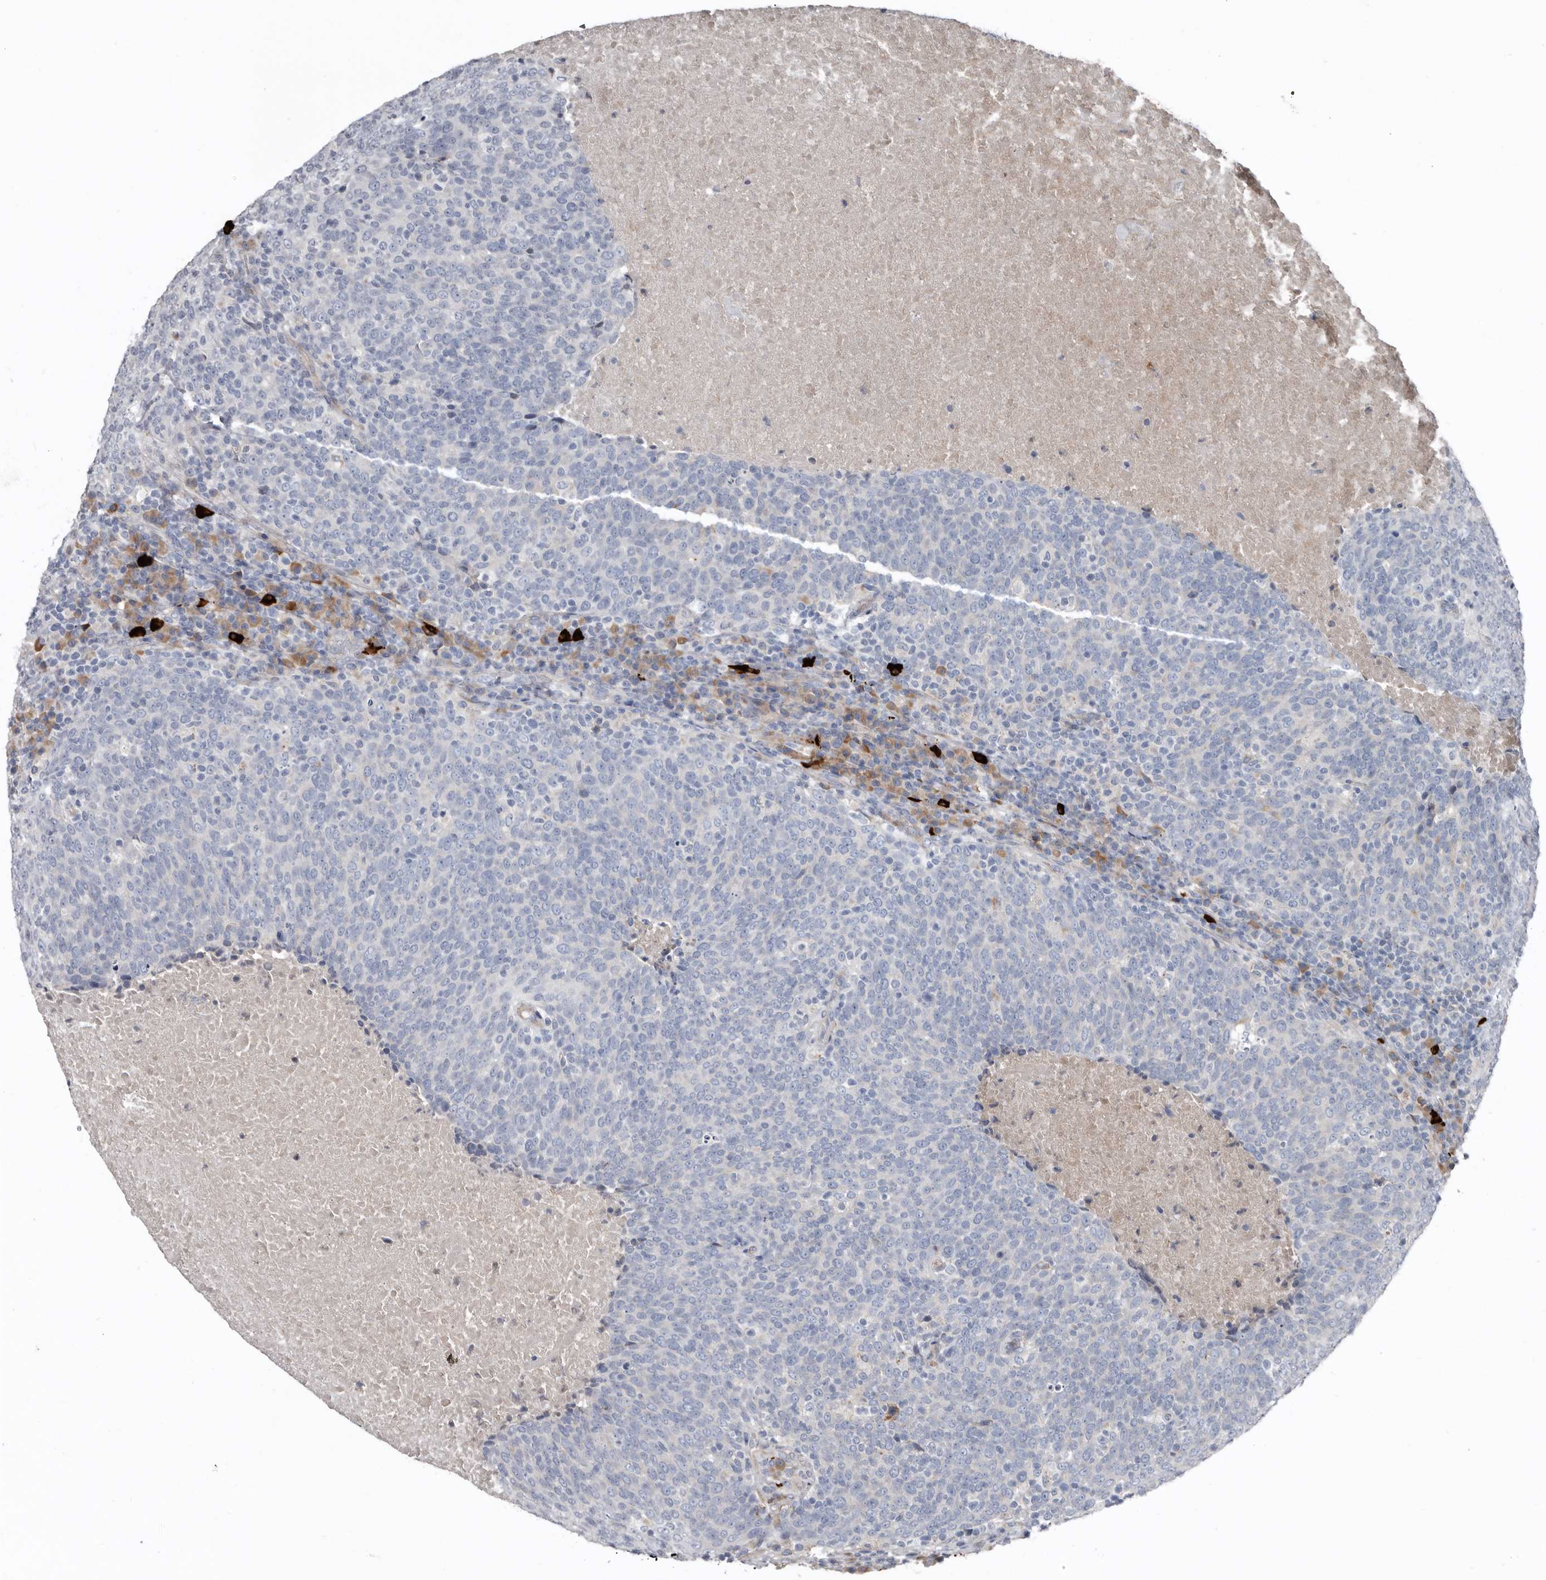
{"staining": {"intensity": "negative", "quantity": "none", "location": "none"}, "tissue": "head and neck cancer", "cell_type": "Tumor cells", "image_type": "cancer", "snomed": [{"axis": "morphology", "description": "Squamous cell carcinoma, NOS"}, {"axis": "morphology", "description": "Squamous cell carcinoma, metastatic, NOS"}, {"axis": "topography", "description": "Lymph node"}, {"axis": "topography", "description": "Head-Neck"}], "caption": "This is an immunohistochemistry image of head and neck cancer (squamous cell carcinoma). There is no positivity in tumor cells.", "gene": "ZNF114", "patient": {"sex": "male", "age": 62}}